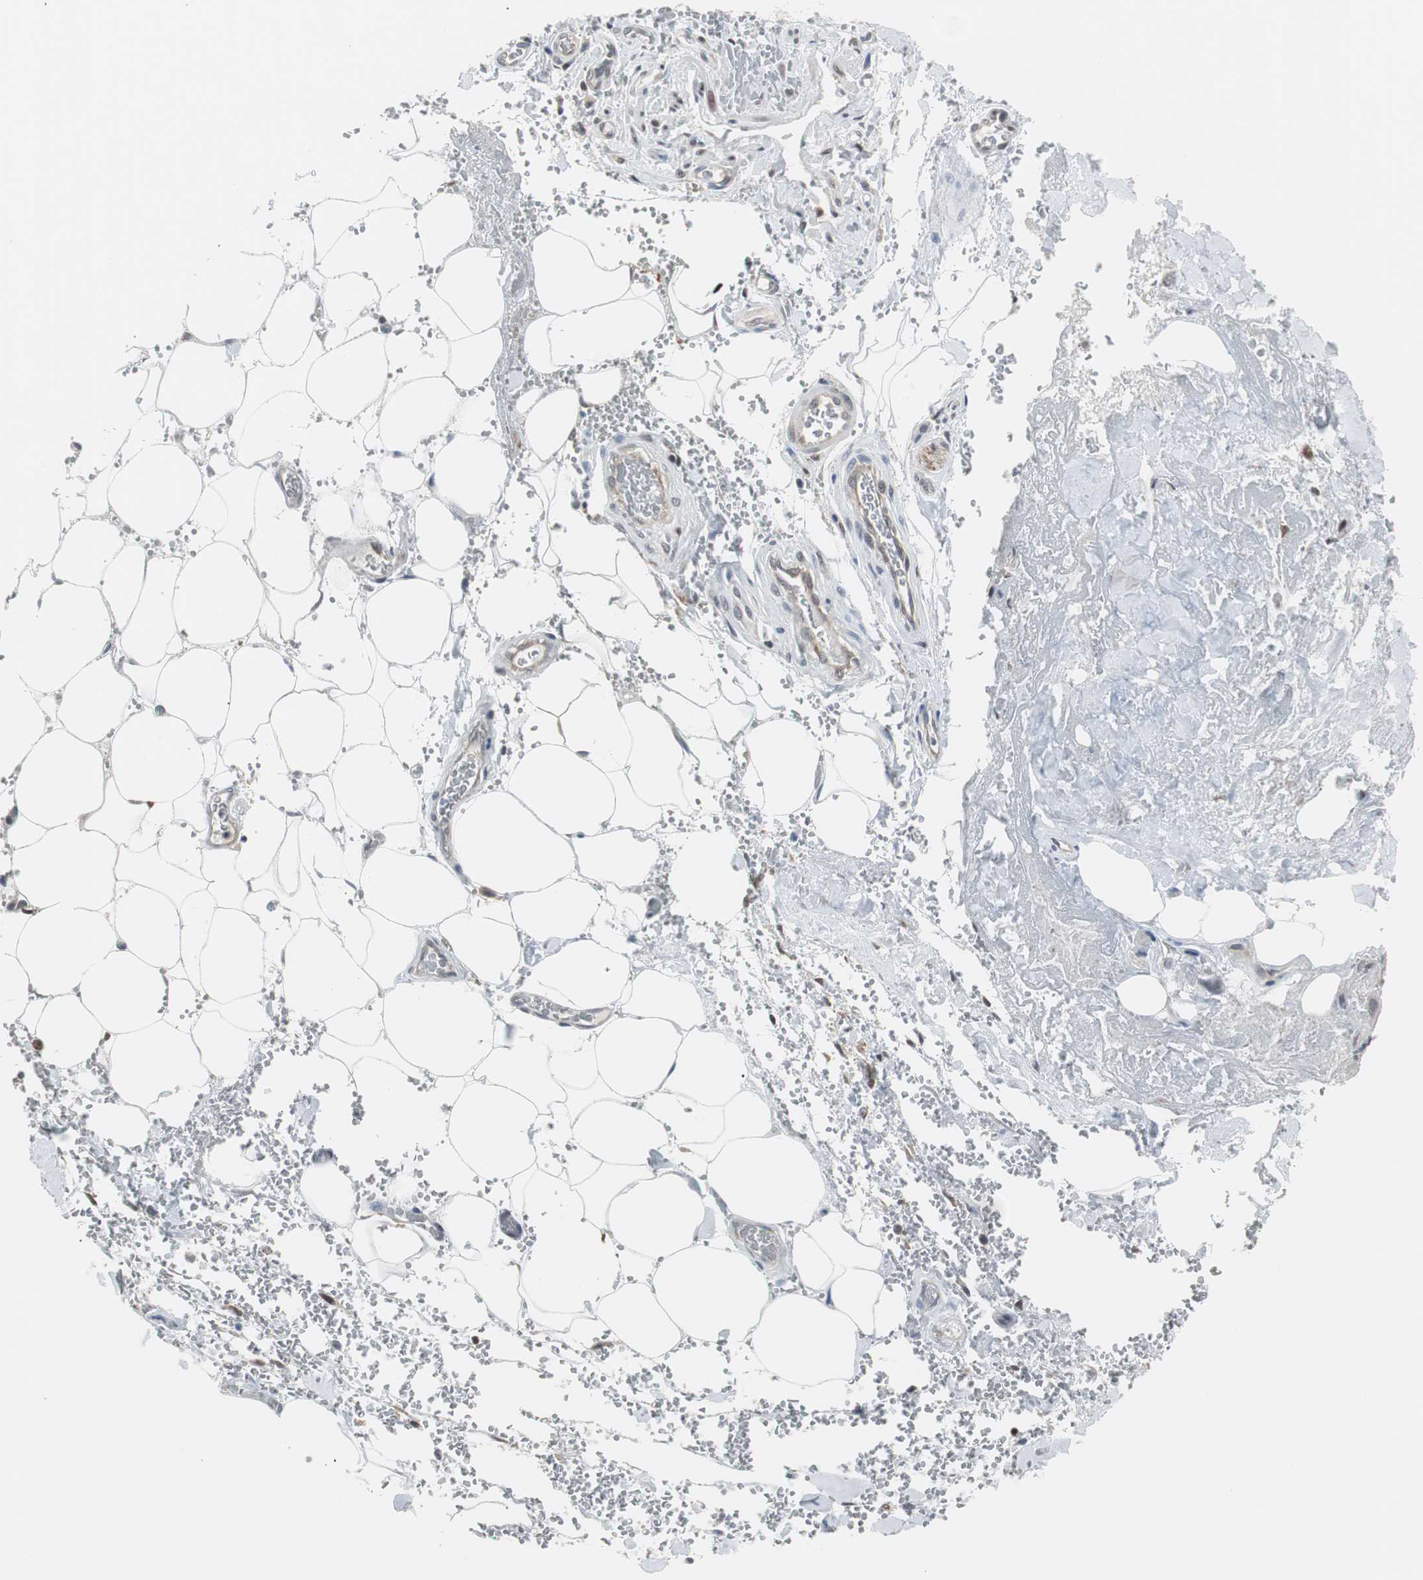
{"staining": {"intensity": "weak", "quantity": "<25%", "location": "cytoplasmic/membranous"}, "tissue": "adipose tissue", "cell_type": "Adipocytes", "image_type": "normal", "snomed": [{"axis": "morphology", "description": "Normal tissue, NOS"}, {"axis": "morphology", "description": "Cholangiocarcinoma"}, {"axis": "topography", "description": "Liver"}, {"axis": "topography", "description": "Peripheral nerve tissue"}], "caption": "This is an immunohistochemistry (IHC) photomicrograph of unremarkable human adipose tissue. There is no staining in adipocytes.", "gene": "ZHX2", "patient": {"sex": "male", "age": 50}}